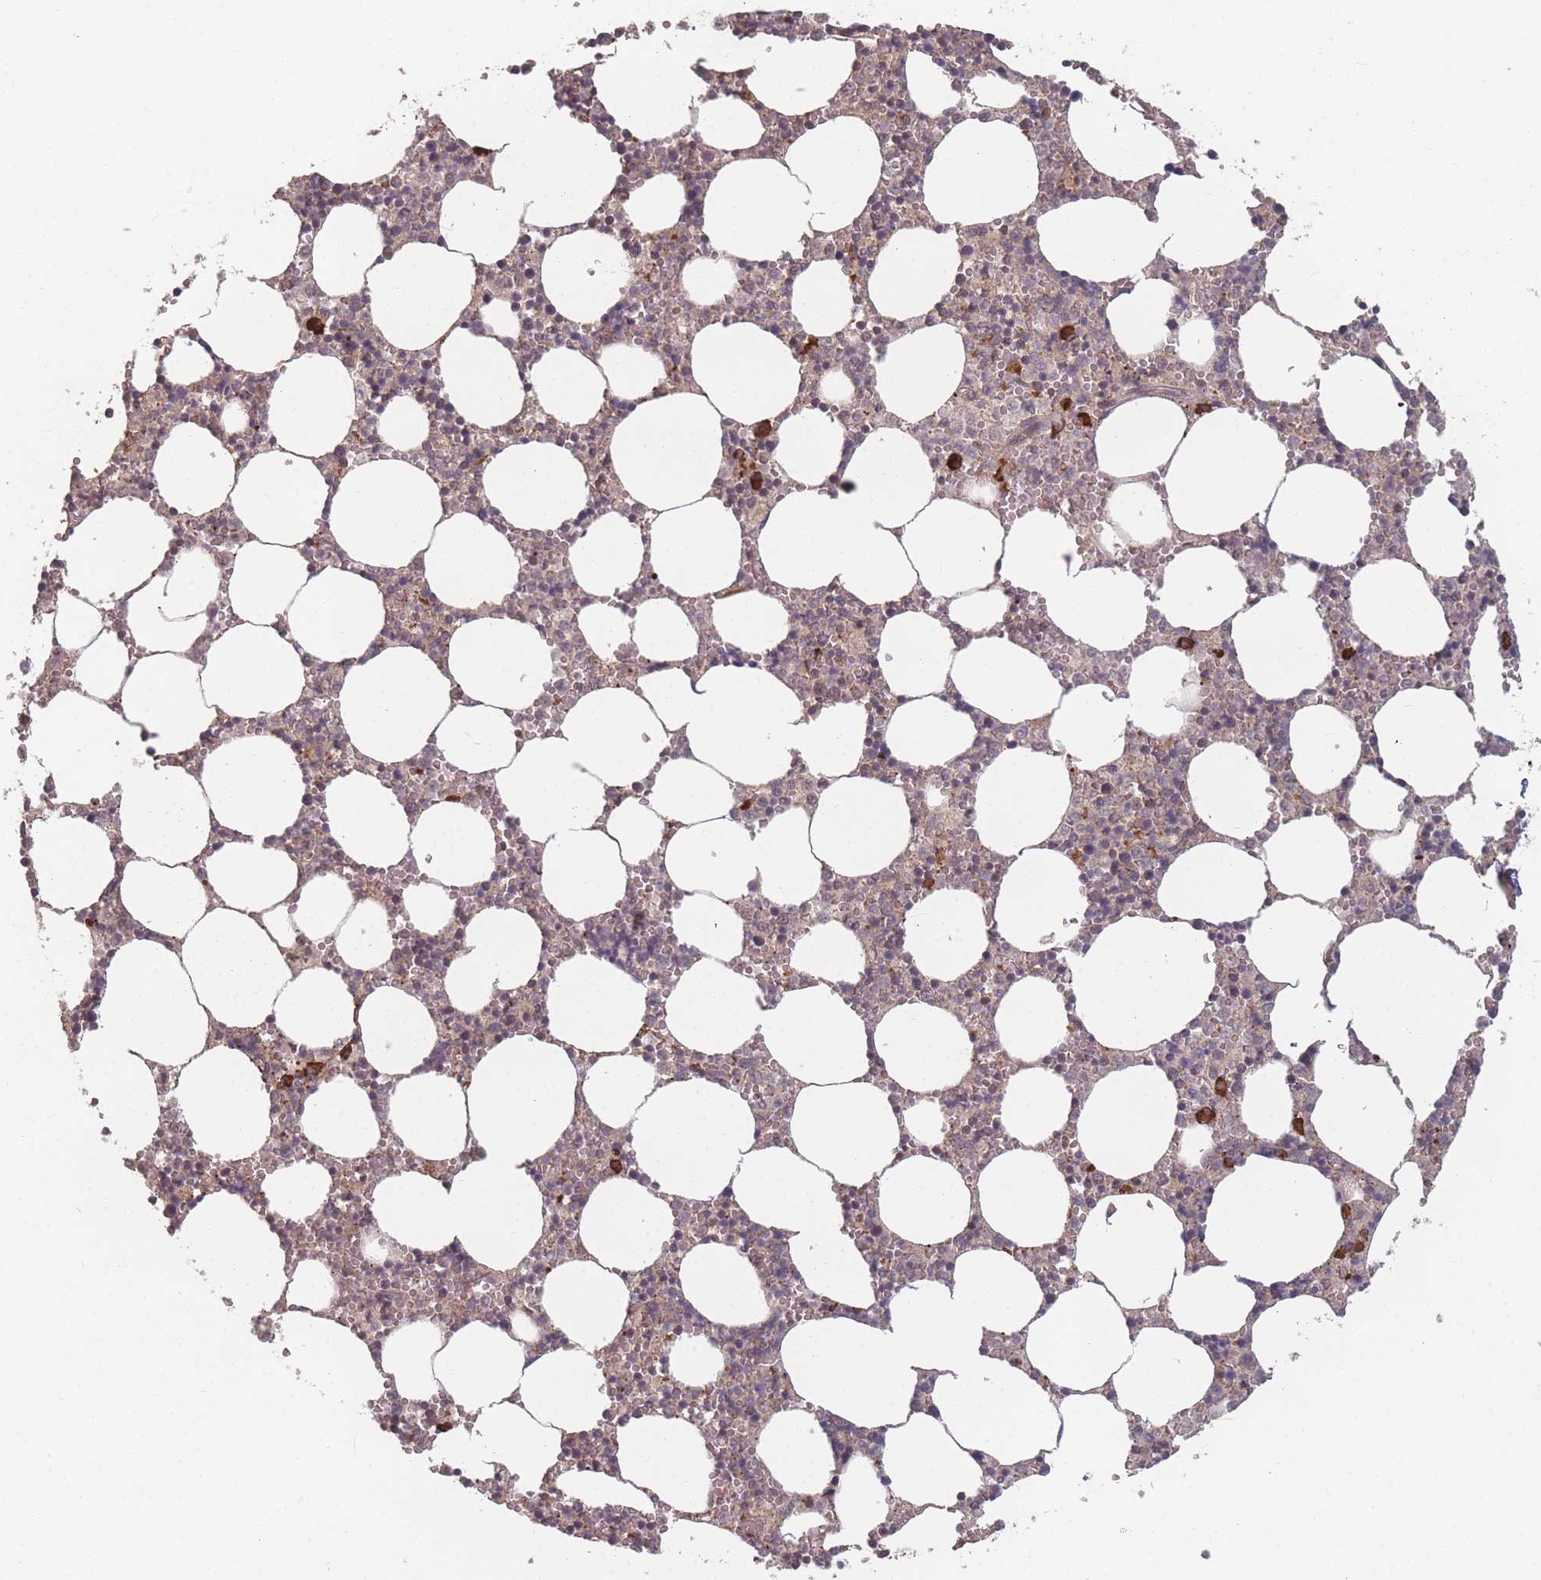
{"staining": {"intensity": "strong", "quantity": "<25%", "location": "cytoplasmic/membranous"}, "tissue": "bone marrow", "cell_type": "Hematopoietic cells", "image_type": "normal", "snomed": [{"axis": "morphology", "description": "Normal tissue, NOS"}, {"axis": "topography", "description": "Bone marrow"}], "caption": "Approximately <25% of hematopoietic cells in unremarkable bone marrow exhibit strong cytoplasmic/membranous protein expression as visualized by brown immunohistochemical staining.", "gene": "HAGH", "patient": {"sex": "female", "age": 64}}